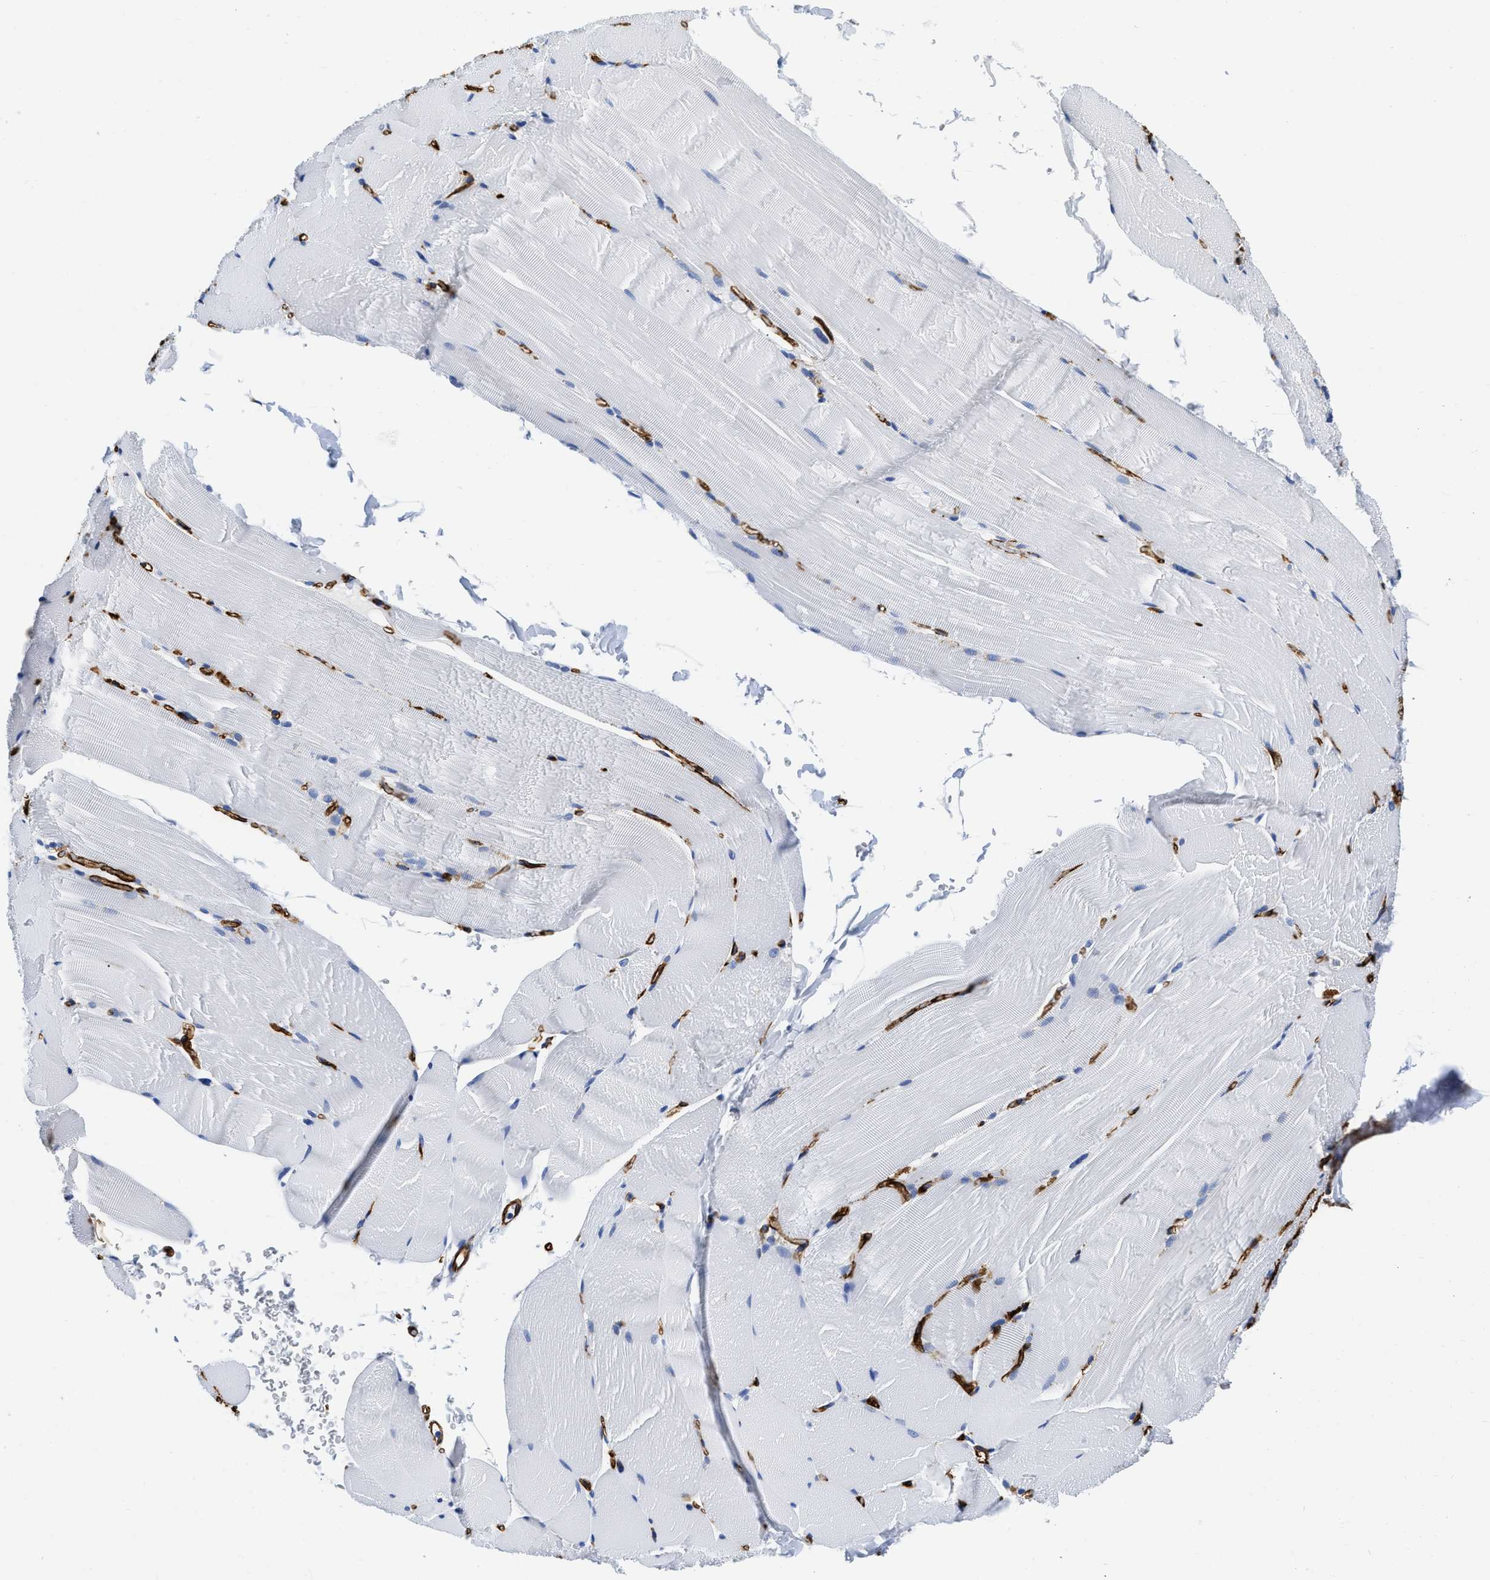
{"staining": {"intensity": "negative", "quantity": "none", "location": "none"}, "tissue": "skeletal muscle", "cell_type": "Myocytes", "image_type": "normal", "snomed": [{"axis": "morphology", "description": "Normal tissue, NOS"}, {"axis": "topography", "description": "Skin"}, {"axis": "topography", "description": "Skeletal muscle"}], "caption": "The immunohistochemistry photomicrograph has no significant staining in myocytes of skeletal muscle. The staining was performed using DAB to visualize the protein expression in brown, while the nuclei were stained in blue with hematoxylin (Magnification: 20x).", "gene": "TVP23B", "patient": {"sex": "male", "age": 83}}